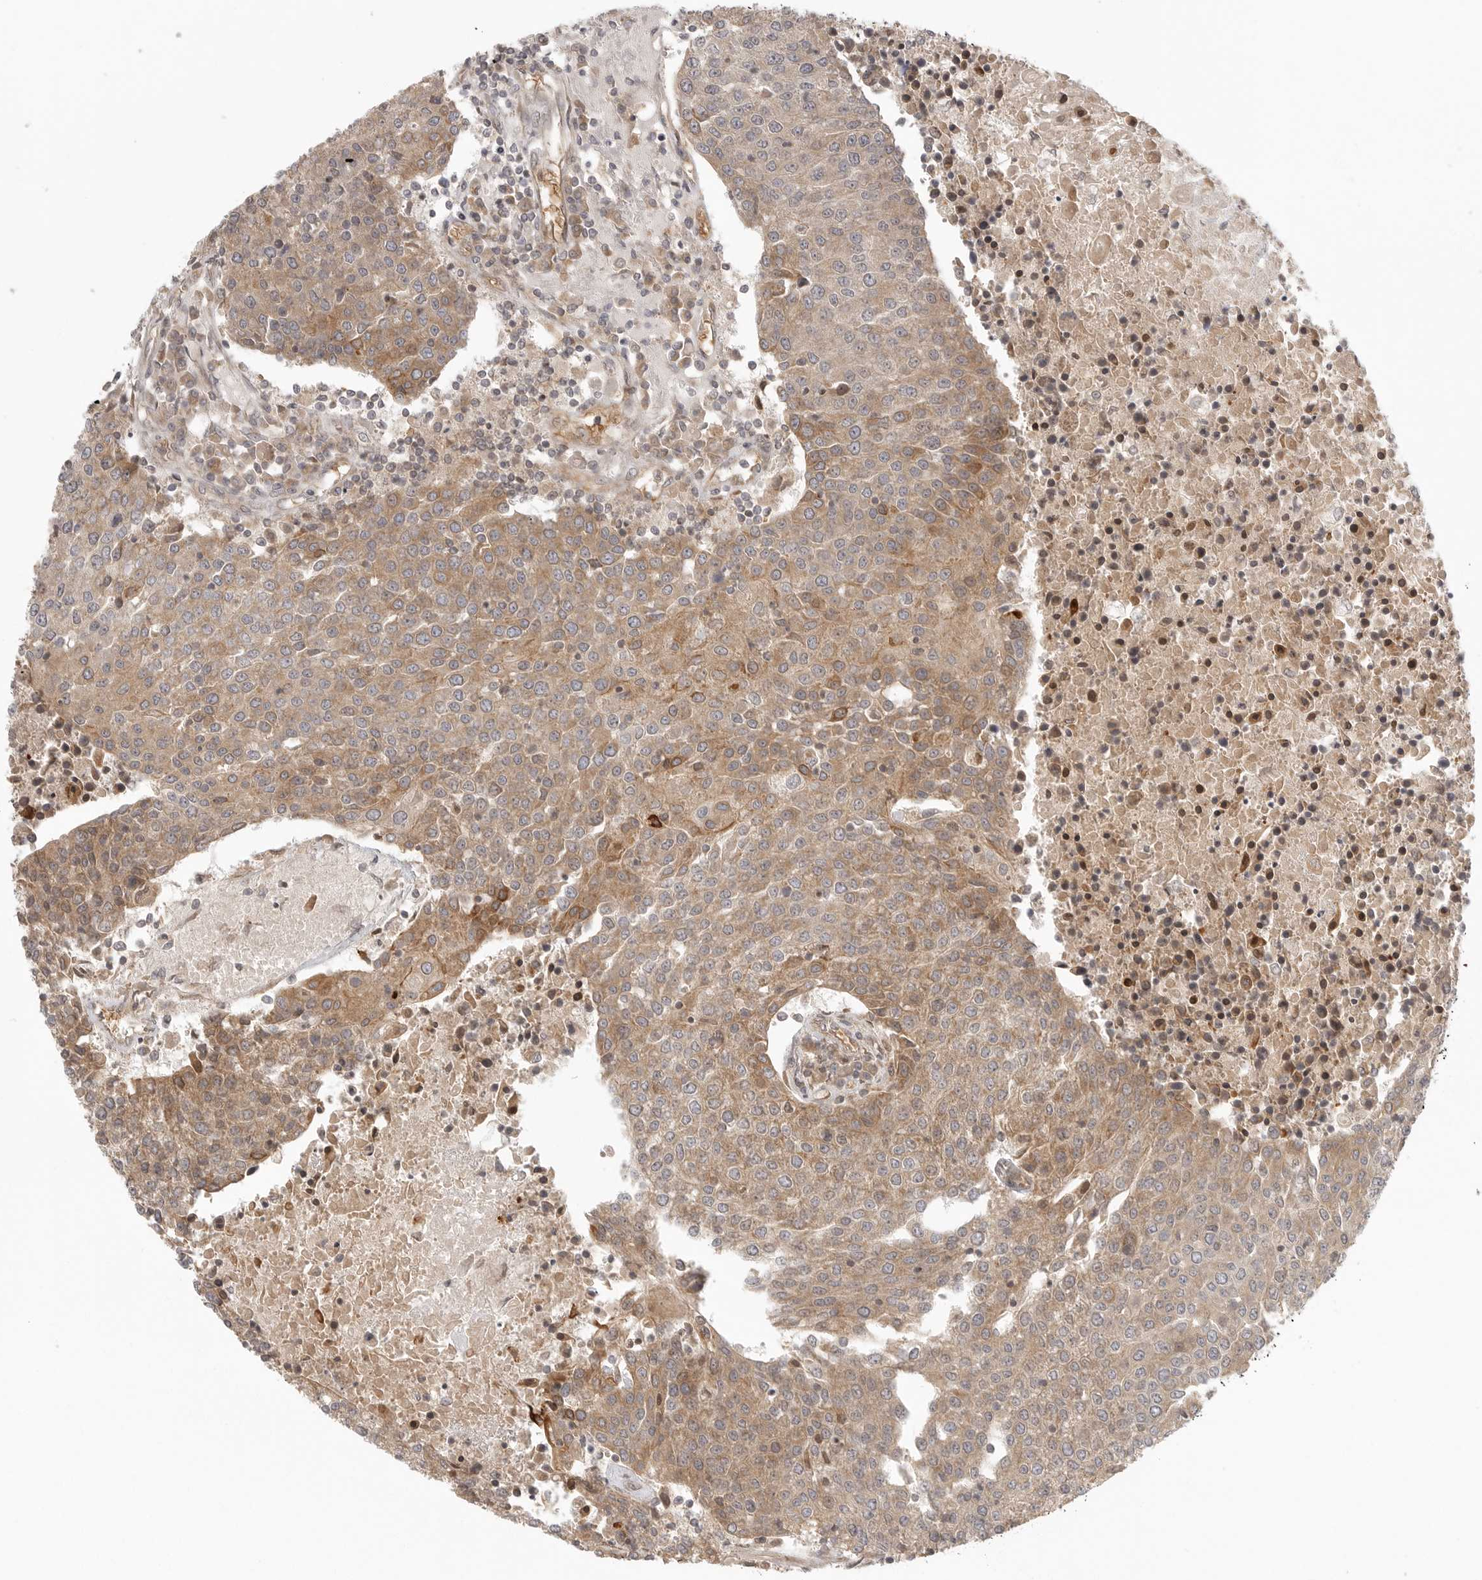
{"staining": {"intensity": "moderate", "quantity": ">75%", "location": "cytoplasmic/membranous"}, "tissue": "urothelial cancer", "cell_type": "Tumor cells", "image_type": "cancer", "snomed": [{"axis": "morphology", "description": "Urothelial carcinoma, High grade"}, {"axis": "topography", "description": "Urinary bladder"}], "caption": "Protein analysis of urothelial cancer tissue shows moderate cytoplasmic/membranous expression in about >75% of tumor cells.", "gene": "CCPG1", "patient": {"sex": "female", "age": 85}}